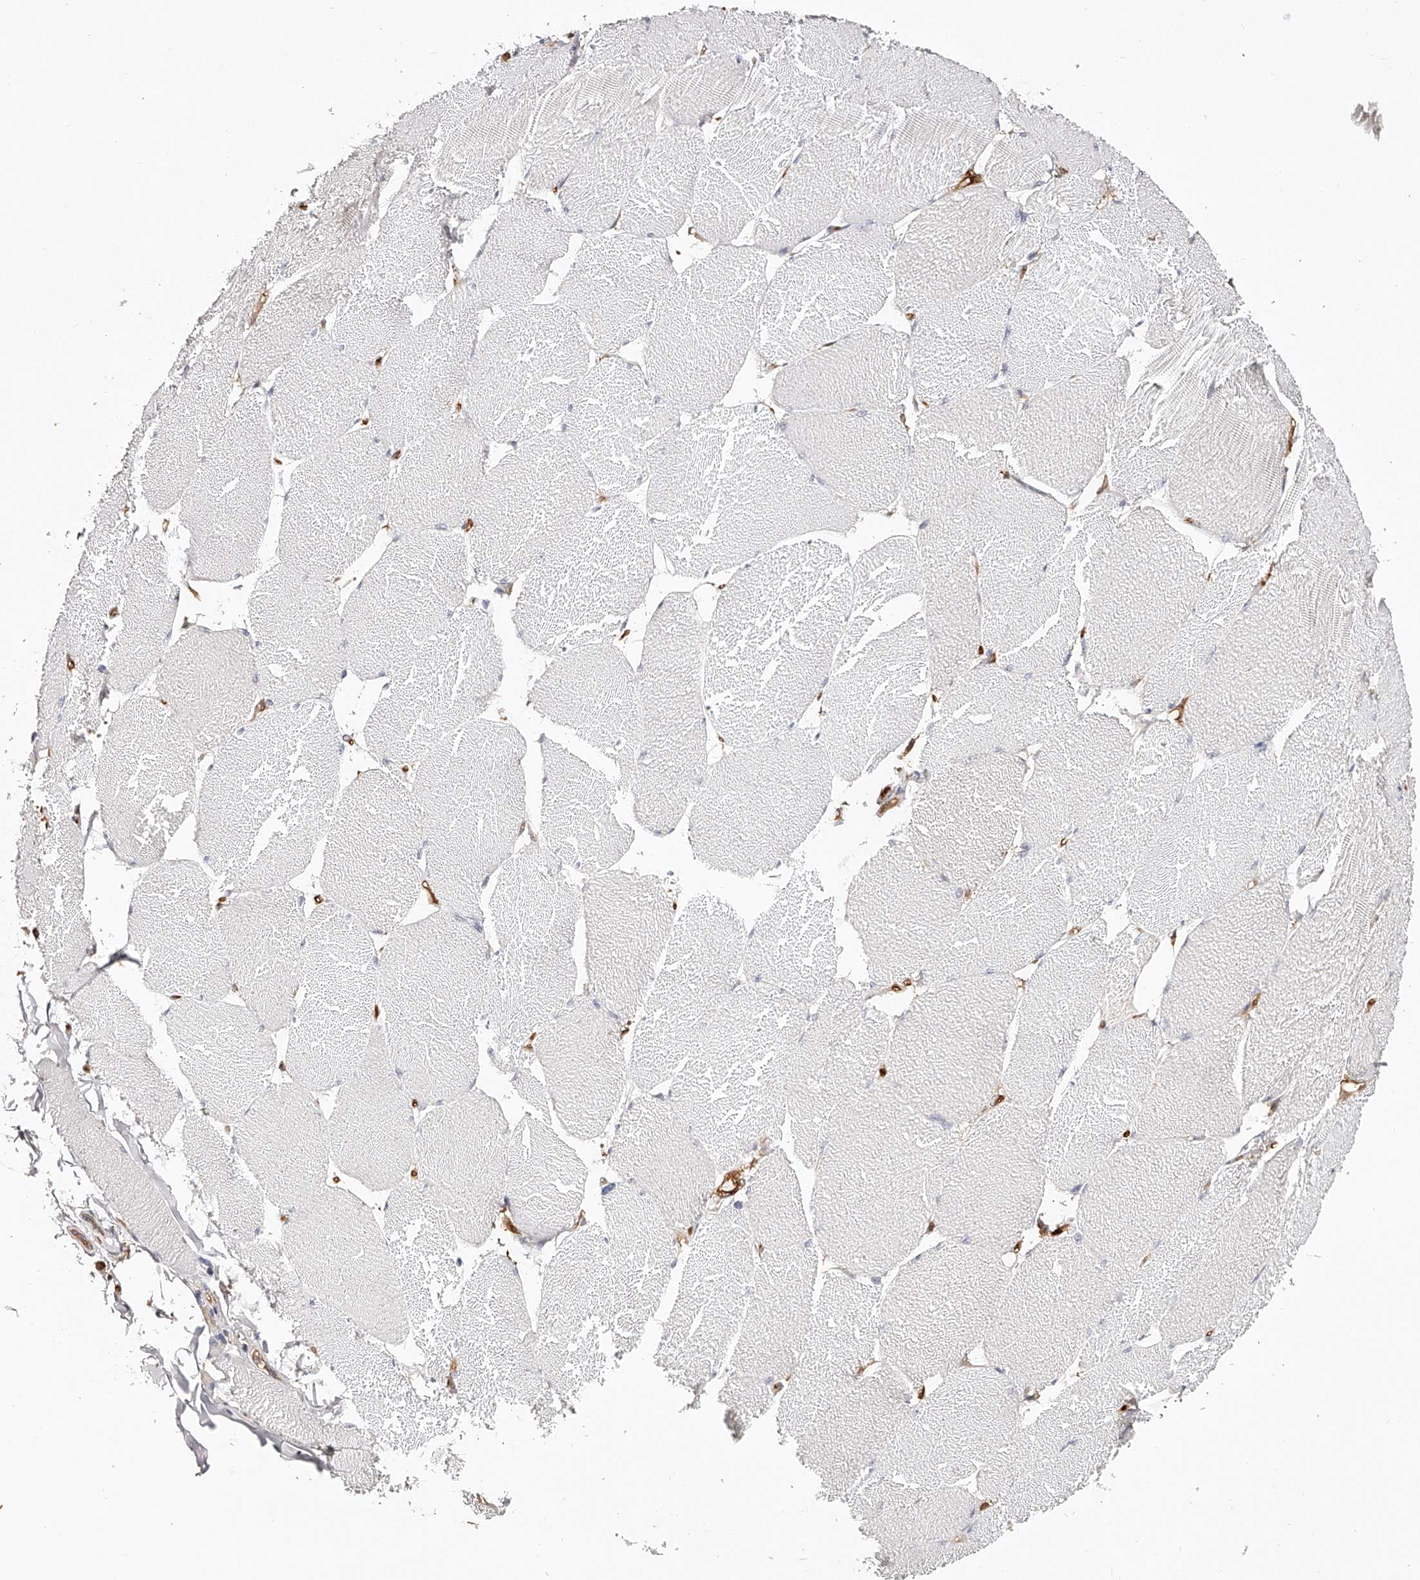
{"staining": {"intensity": "negative", "quantity": "none", "location": "none"}, "tissue": "skeletal muscle", "cell_type": "Myocytes", "image_type": "normal", "snomed": [{"axis": "morphology", "description": "Normal tissue, NOS"}, {"axis": "topography", "description": "Skin"}, {"axis": "topography", "description": "Skeletal muscle"}], "caption": "Immunohistochemistry image of benign skeletal muscle stained for a protein (brown), which shows no expression in myocytes.", "gene": "LAP3", "patient": {"sex": "male", "age": 83}}